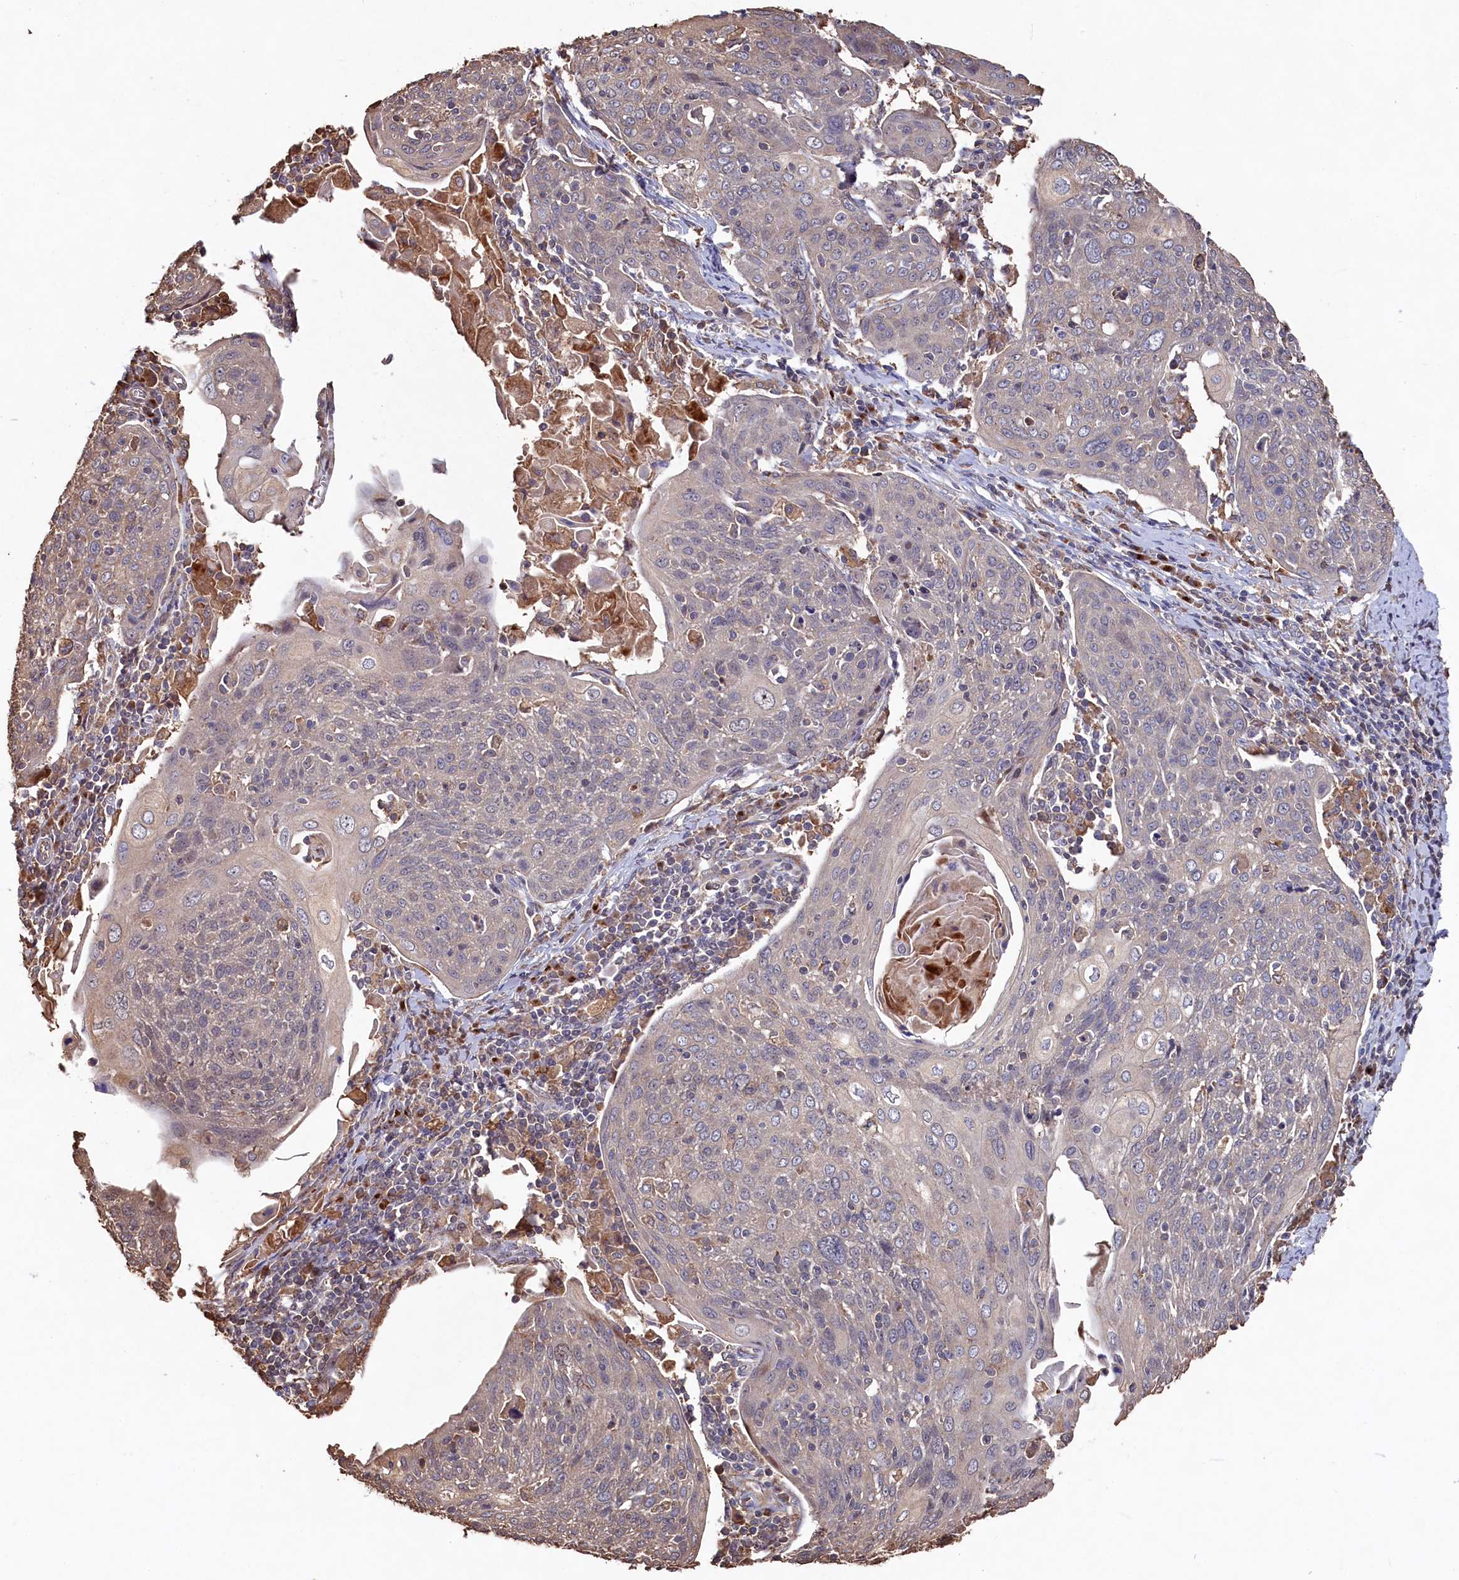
{"staining": {"intensity": "weak", "quantity": "<25%", "location": "cytoplasmic/membranous"}, "tissue": "cervical cancer", "cell_type": "Tumor cells", "image_type": "cancer", "snomed": [{"axis": "morphology", "description": "Squamous cell carcinoma, NOS"}, {"axis": "topography", "description": "Cervix"}], "caption": "The image demonstrates no significant staining in tumor cells of cervical cancer.", "gene": "NAA60", "patient": {"sex": "female", "age": 67}}